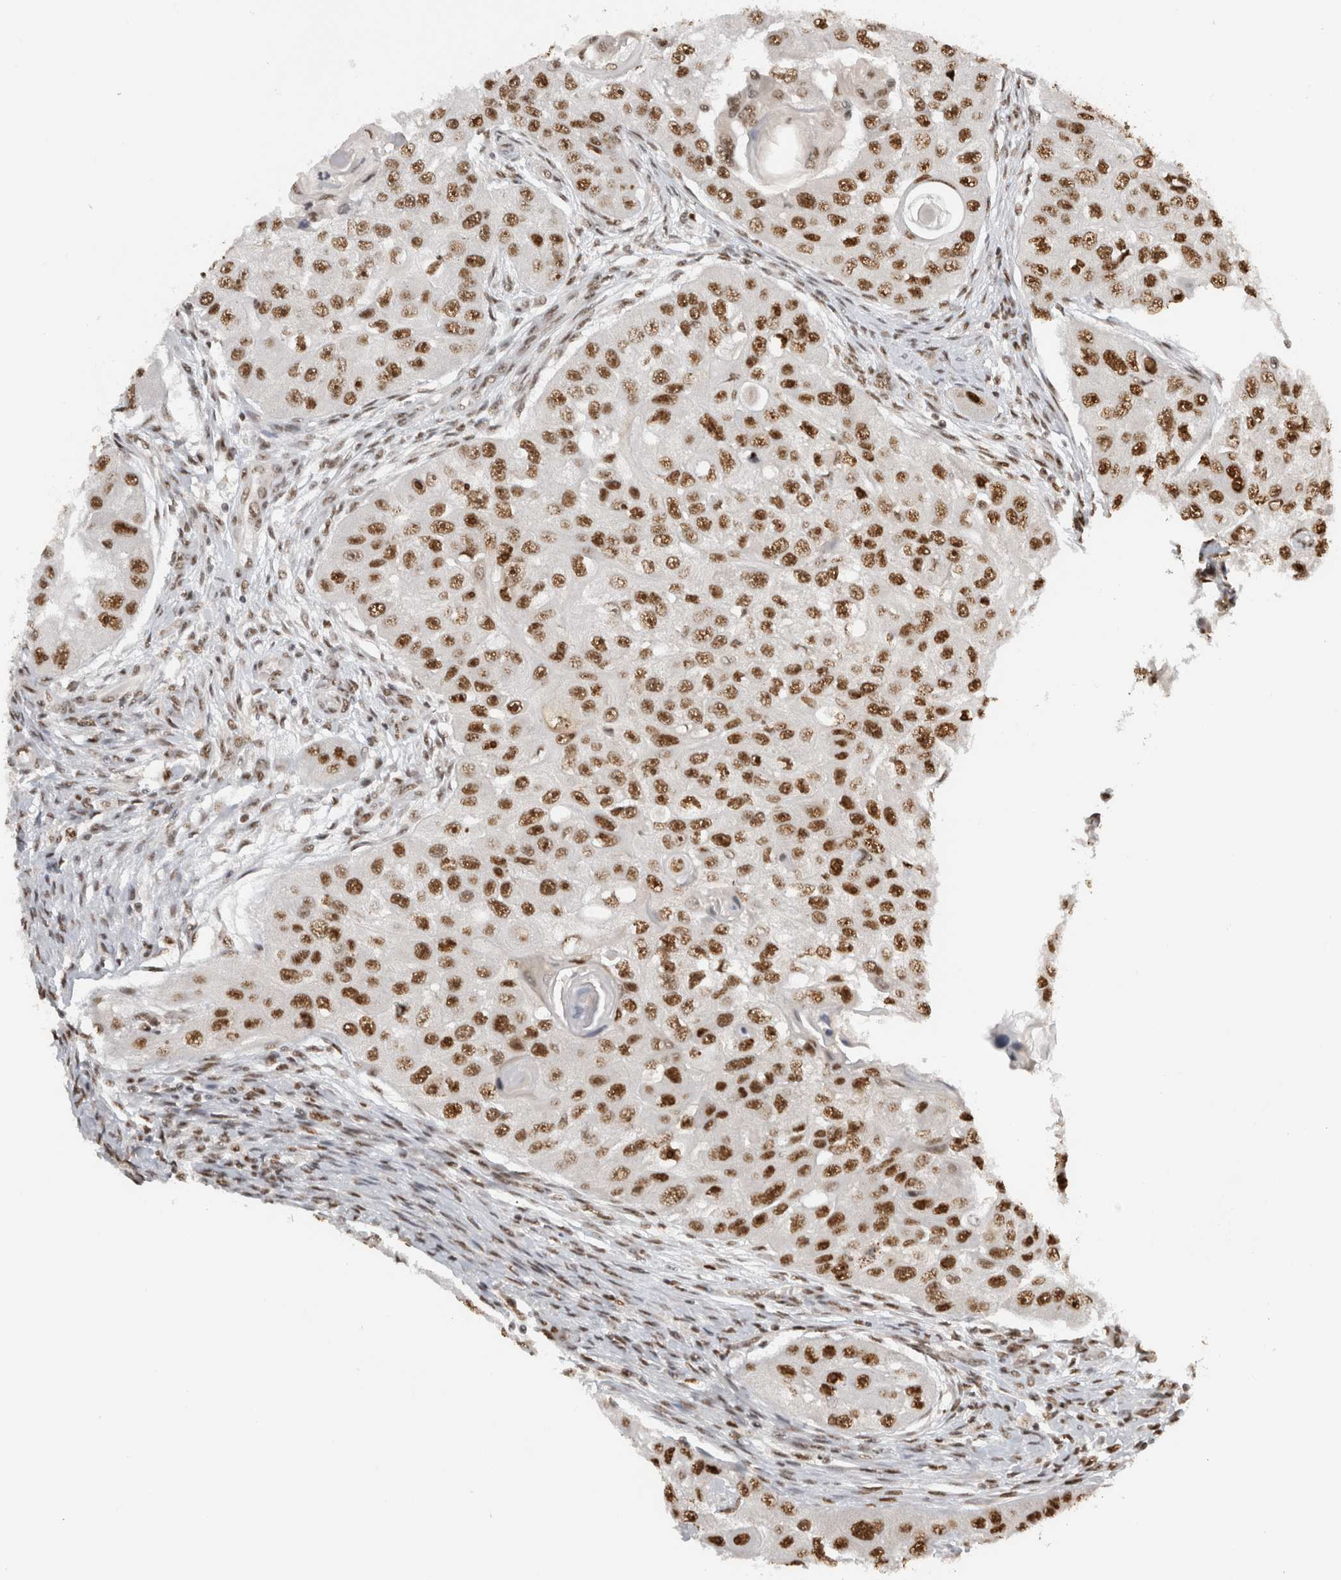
{"staining": {"intensity": "strong", "quantity": ">75%", "location": "nuclear"}, "tissue": "head and neck cancer", "cell_type": "Tumor cells", "image_type": "cancer", "snomed": [{"axis": "morphology", "description": "Normal tissue, NOS"}, {"axis": "morphology", "description": "Squamous cell carcinoma, NOS"}, {"axis": "topography", "description": "Skeletal muscle"}, {"axis": "topography", "description": "Head-Neck"}], "caption": "Protein expression analysis of head and neck squamous cell carcinoma demonstrates strong nuclear positivity in approximately >75% of tumor cells.", "gene": "EBNA1BP2", "patient": {"sex": "male", "age": 51}}